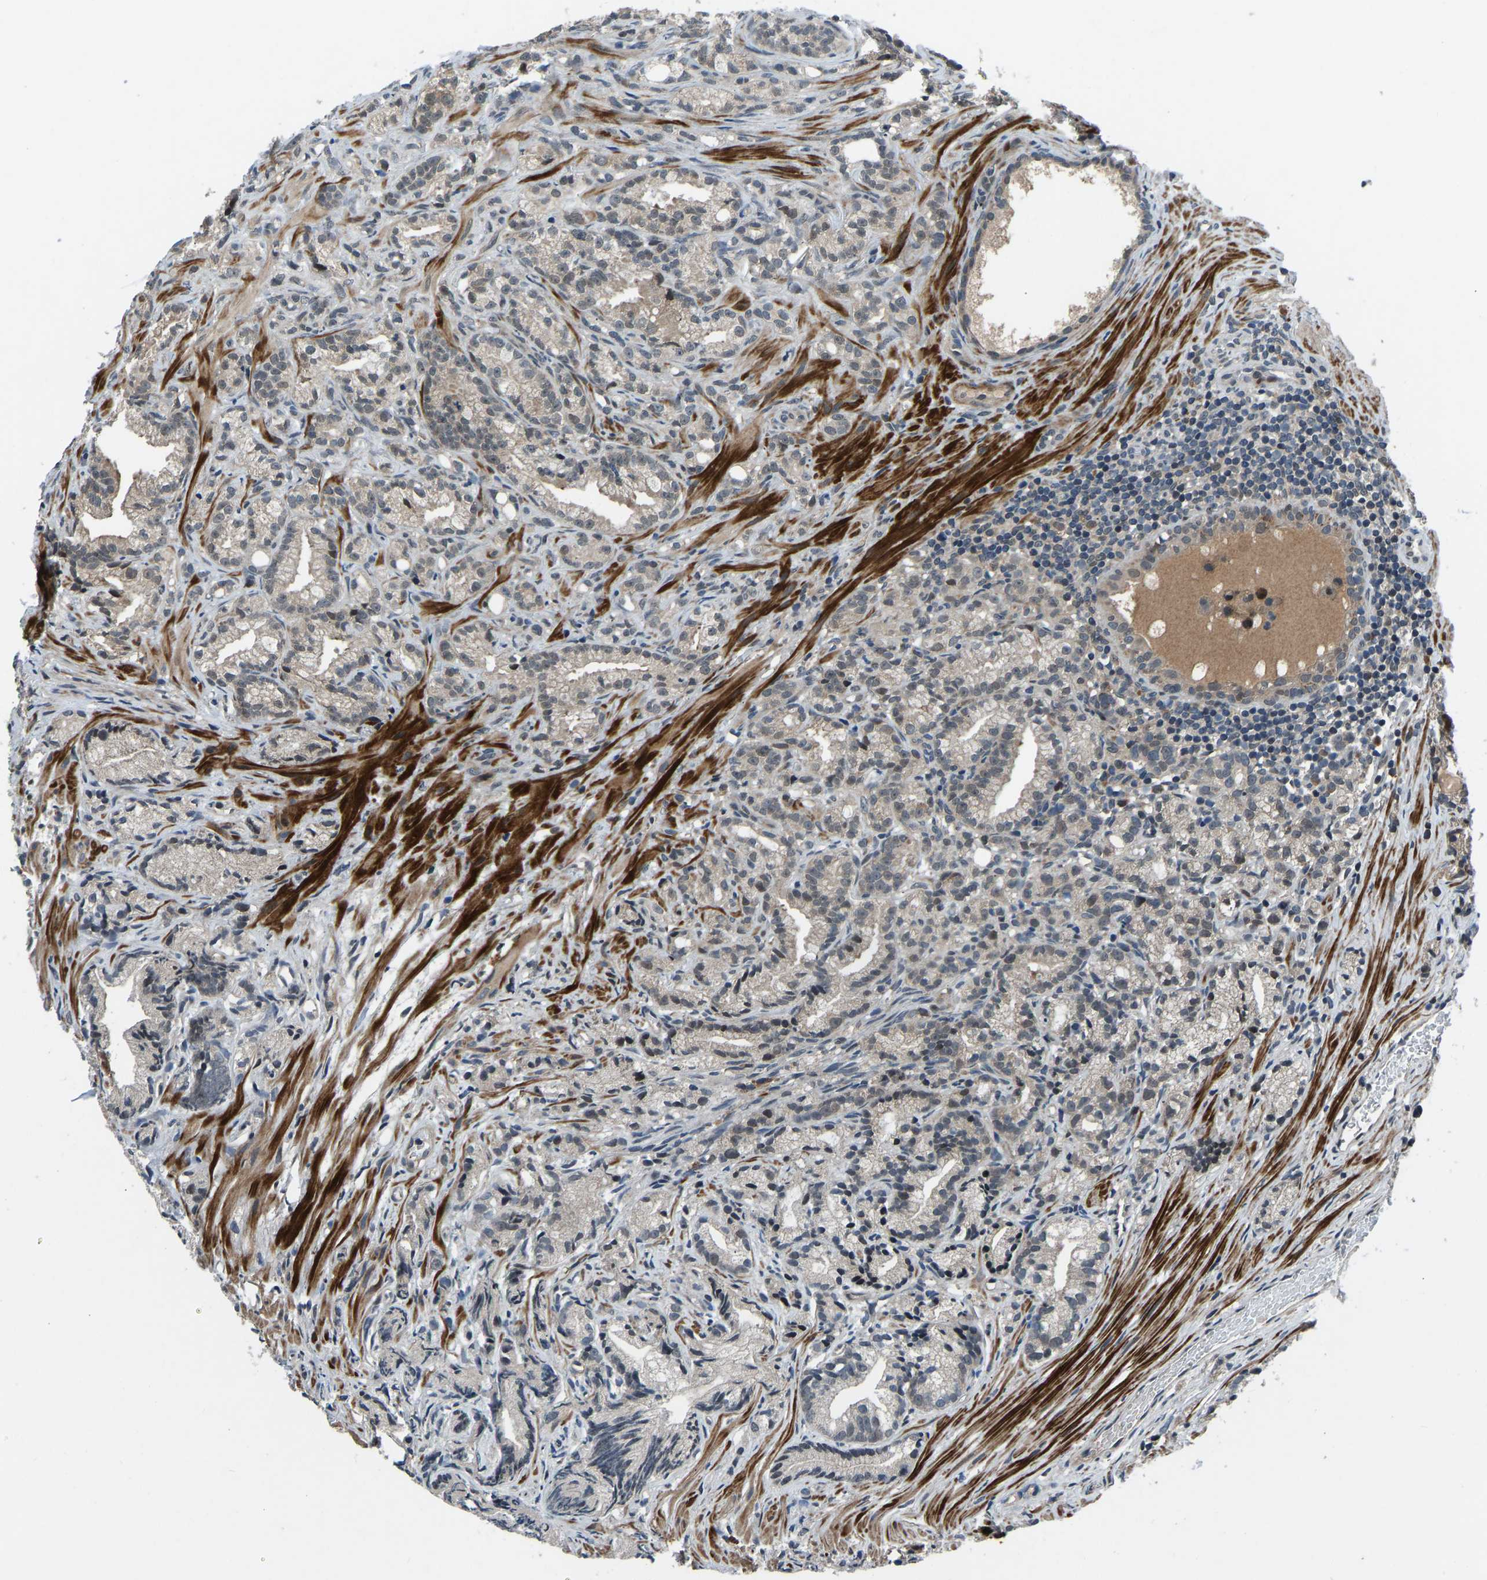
{"staining": {"intensity": "weak", "quantity": ">75%", "location": "cytoplasmic/membranous,nuclear"}, "tissue": "prostate cancer", "cell_type": "Tumor cells", "image_type": "cancer", "snomed": [{"axis": "morphology", "description": "Adenocarcinoma, Low grade"}, {"axis": "topography", "description": "Prostate"}], "caption": "Protein staining of prostate cancer (low-grade adenocarcinoma) tissue exhibits weak cytoplasmic/membranous and nuclear staining in about >75% of tumor cells. (Stains: DAB in brown, nuclei in blue, Microscopy: brightfield microscopy at high magnification).", "gene": "RLIM", "patient": {"sex": "male", "age": 89}}